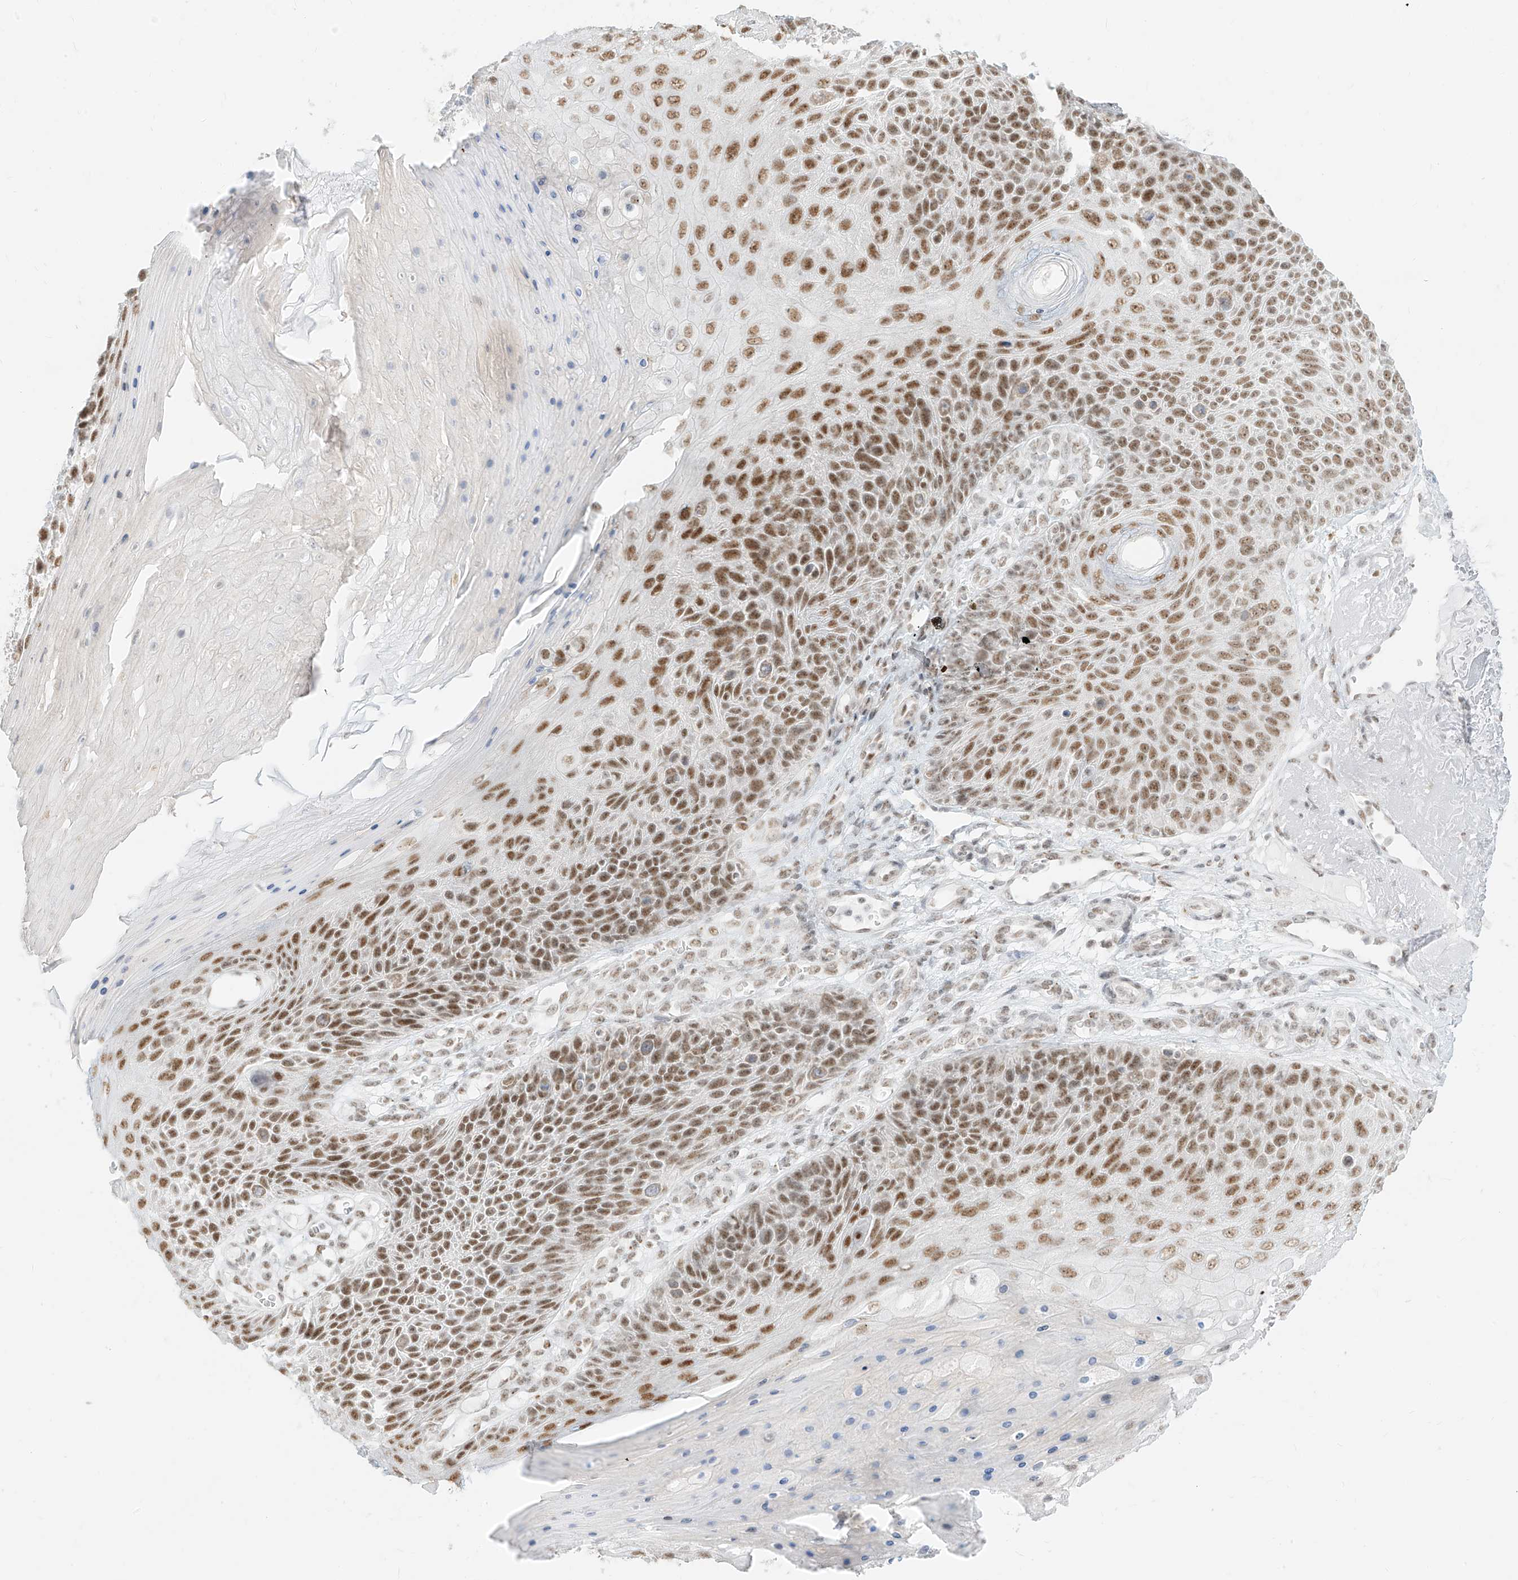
{"staining": {"intensity": "moderate", "quantity": ">75%", "location": "nuclear"}, "tissue": "skin cancer", "cell_type": "Tumor cells", "image_type": "cancer", "snomed": [{"axis": "morphology", "description": "Squamous cell carcinoma, NOS"}, {"axis": "topography", "description": "Skin"}], "caption": "Brown immunohistochemical staining in human skin cancer (squamous cell carcinoma) exhibits moderate nuclear positivity in approximately >75% of tumor cells. (DAB IHC, brown staining for protein, blue staining for nuclei).", "gene": "SUPT5H", "patient": {"sex": "female", "age": 88}}